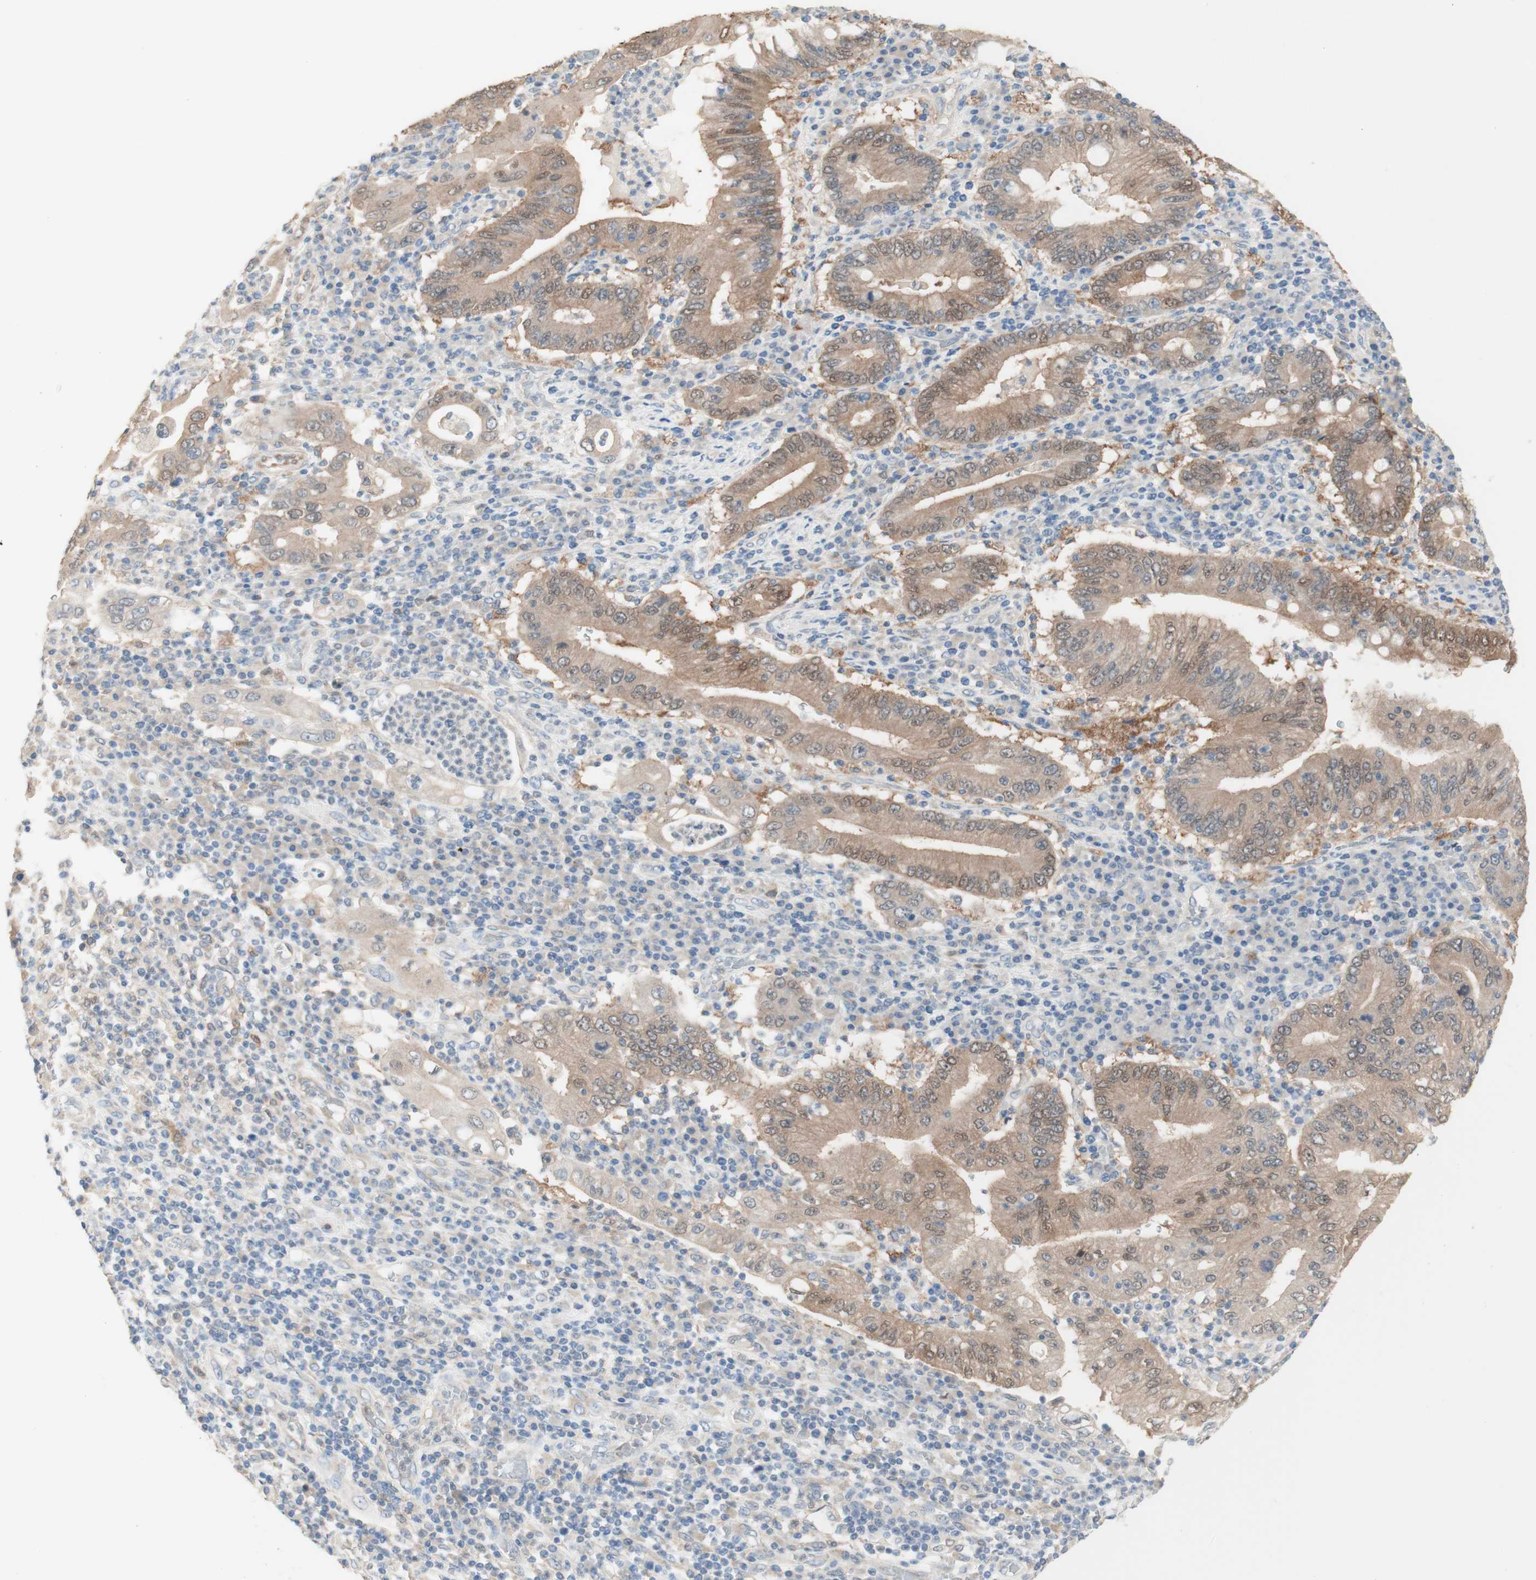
{"staining": {"intensity": "moderate", "quantity": ">75%", "location": "cytoplasmic/membranous"}, "tissue": "stomach cancer", "cell_type": "Tumor cells", "image_type": "cancer", "snomed": [{"axis": "morphology", "description": "Normal tissue, NOS"}, {"axis": "morphology", "description": "Adenocarcinoma, NOS"}, {"axis": "topography", "description": "Esophagus"}, {"axis": "topography", "description": "Stomach, upper"}, {"axis": "topography", "description": "Peripheral nerve tissue"}], "caption": "Immunohistochemistry (DAB) staining of adenocarcinoma (stomach) displays moderate cytoplasmic/membranous protein positivity in about >75% of tumor cells.", "gene": "COMT", "patient": {"sex": "male", "age": 62}}